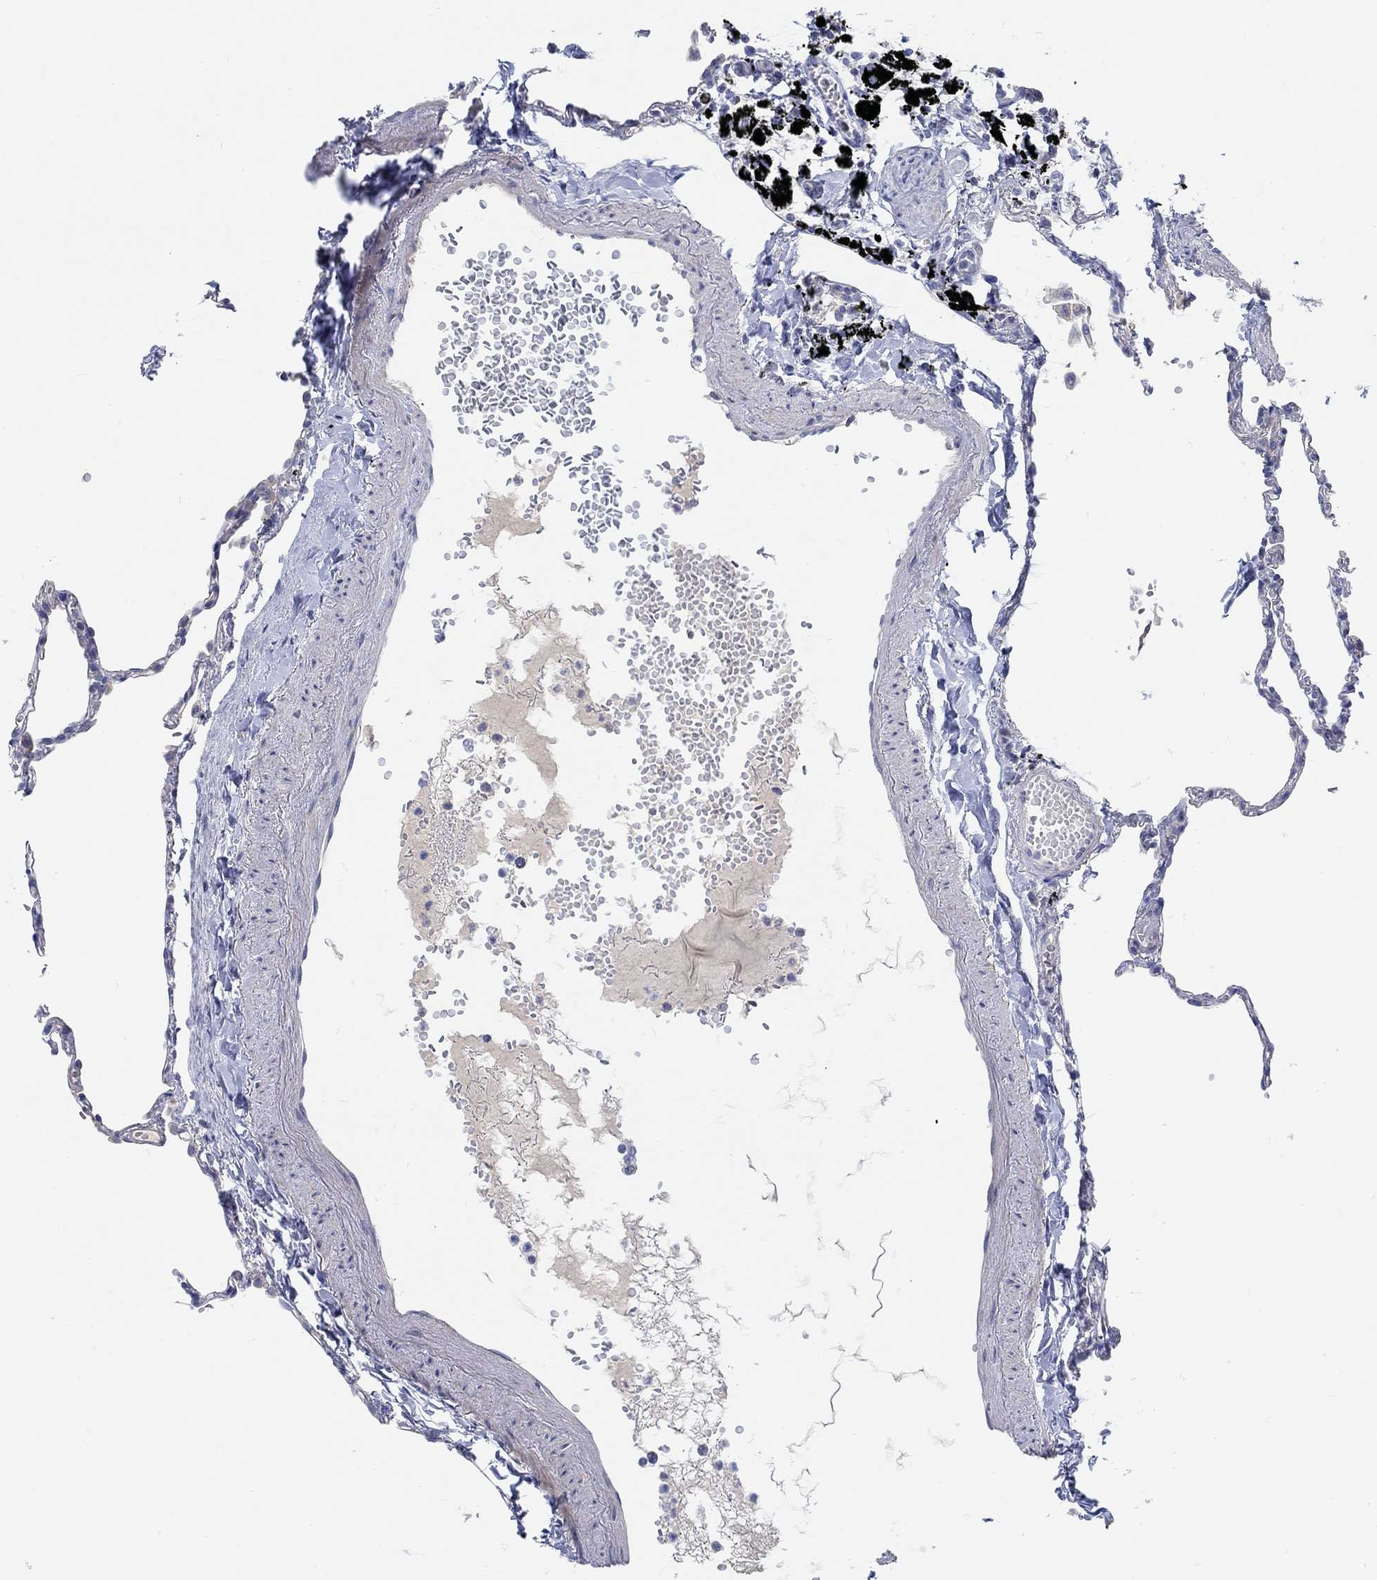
{"staining": {"intensity": "negative", "quantity": "none", "location": "none"}, "tissue": "lung", "cell_type": "Alveolar cells", "image_type": "normal", "snomed": [{"axis": "morphology", "description": "Normal tissue, NOS"}, {"axis": "topography", "description": "Lung"}], "caption": "Alveolar cells show no significant protein expression in unremarkable lung. The staining was performed using DAB (3,3'-diaminobenzidine) to visualize the protein expression in brown, while the nuclei were stained in blue with hematoxylin (Magnification: 20x).", "gene": "NAV3", "patient": {"sex": "male", "age": 78}}